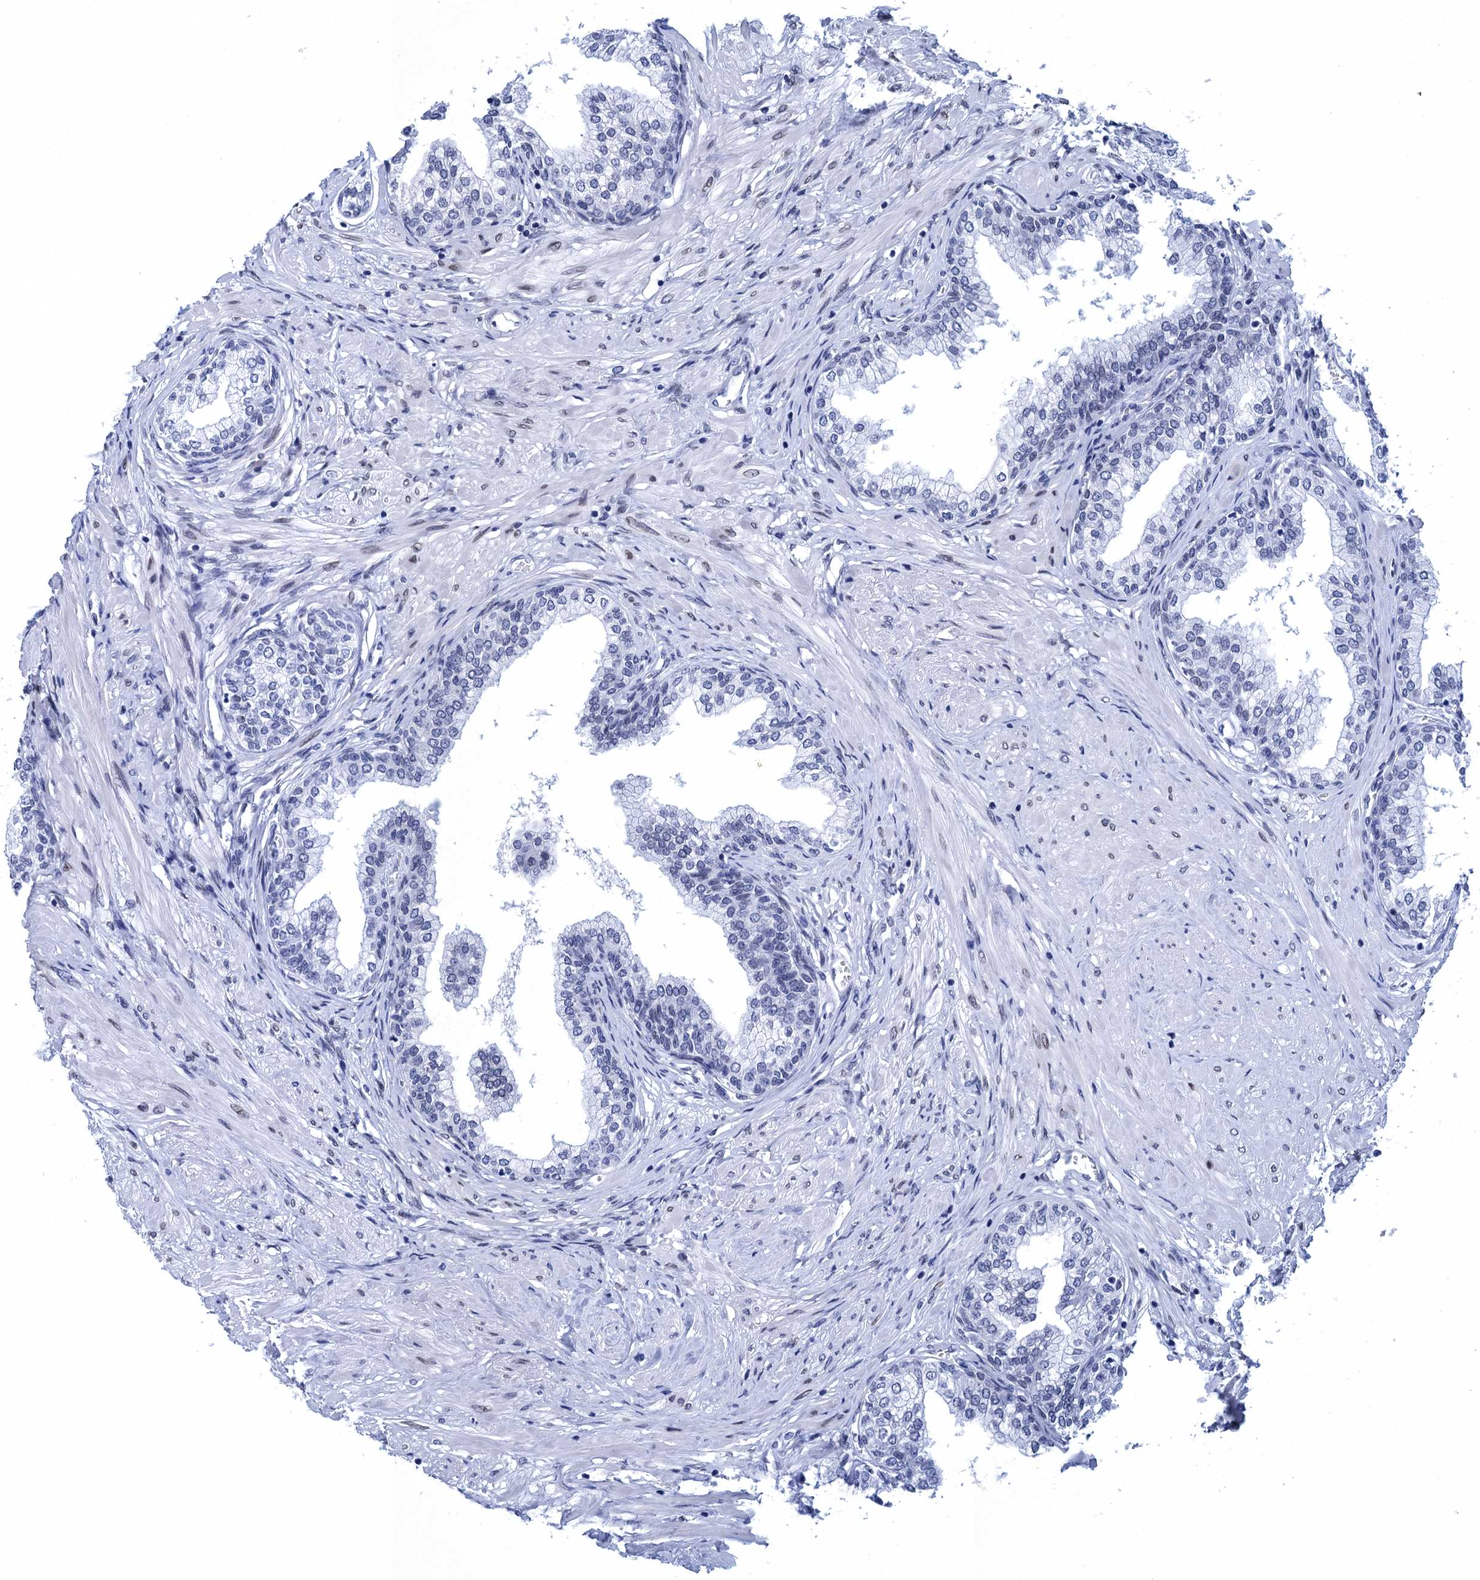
{"staining": {"intensity": "negative", "quantity": "none", "location": "none"}, "tissue": "prostate", "cell_type": "Glandular cells", "image_type": "normal", "snomed": [{"axis": "morphology", "description": "Normal tissue, NOS"}, {"axis": "morphology", "description": "Urothelial carcinoma, Low grade"}, {"axis": "topography", "description": "Urinary bladder"}, {"axis": "topography", "description": "Prostate"}], "caption": "DAB immunohistochemical staining of benign human prostate exhibits no significant positivity in glandular cells. Brightfield microscopy of immunohistochemistry (IHC) stained with DAB (3,3'-diaminobenzidine) (brown) and hematoxylin (blue), captured at high magnification.", "gene": "METTL25", "patient": {"sex": "male", "age": 60}}